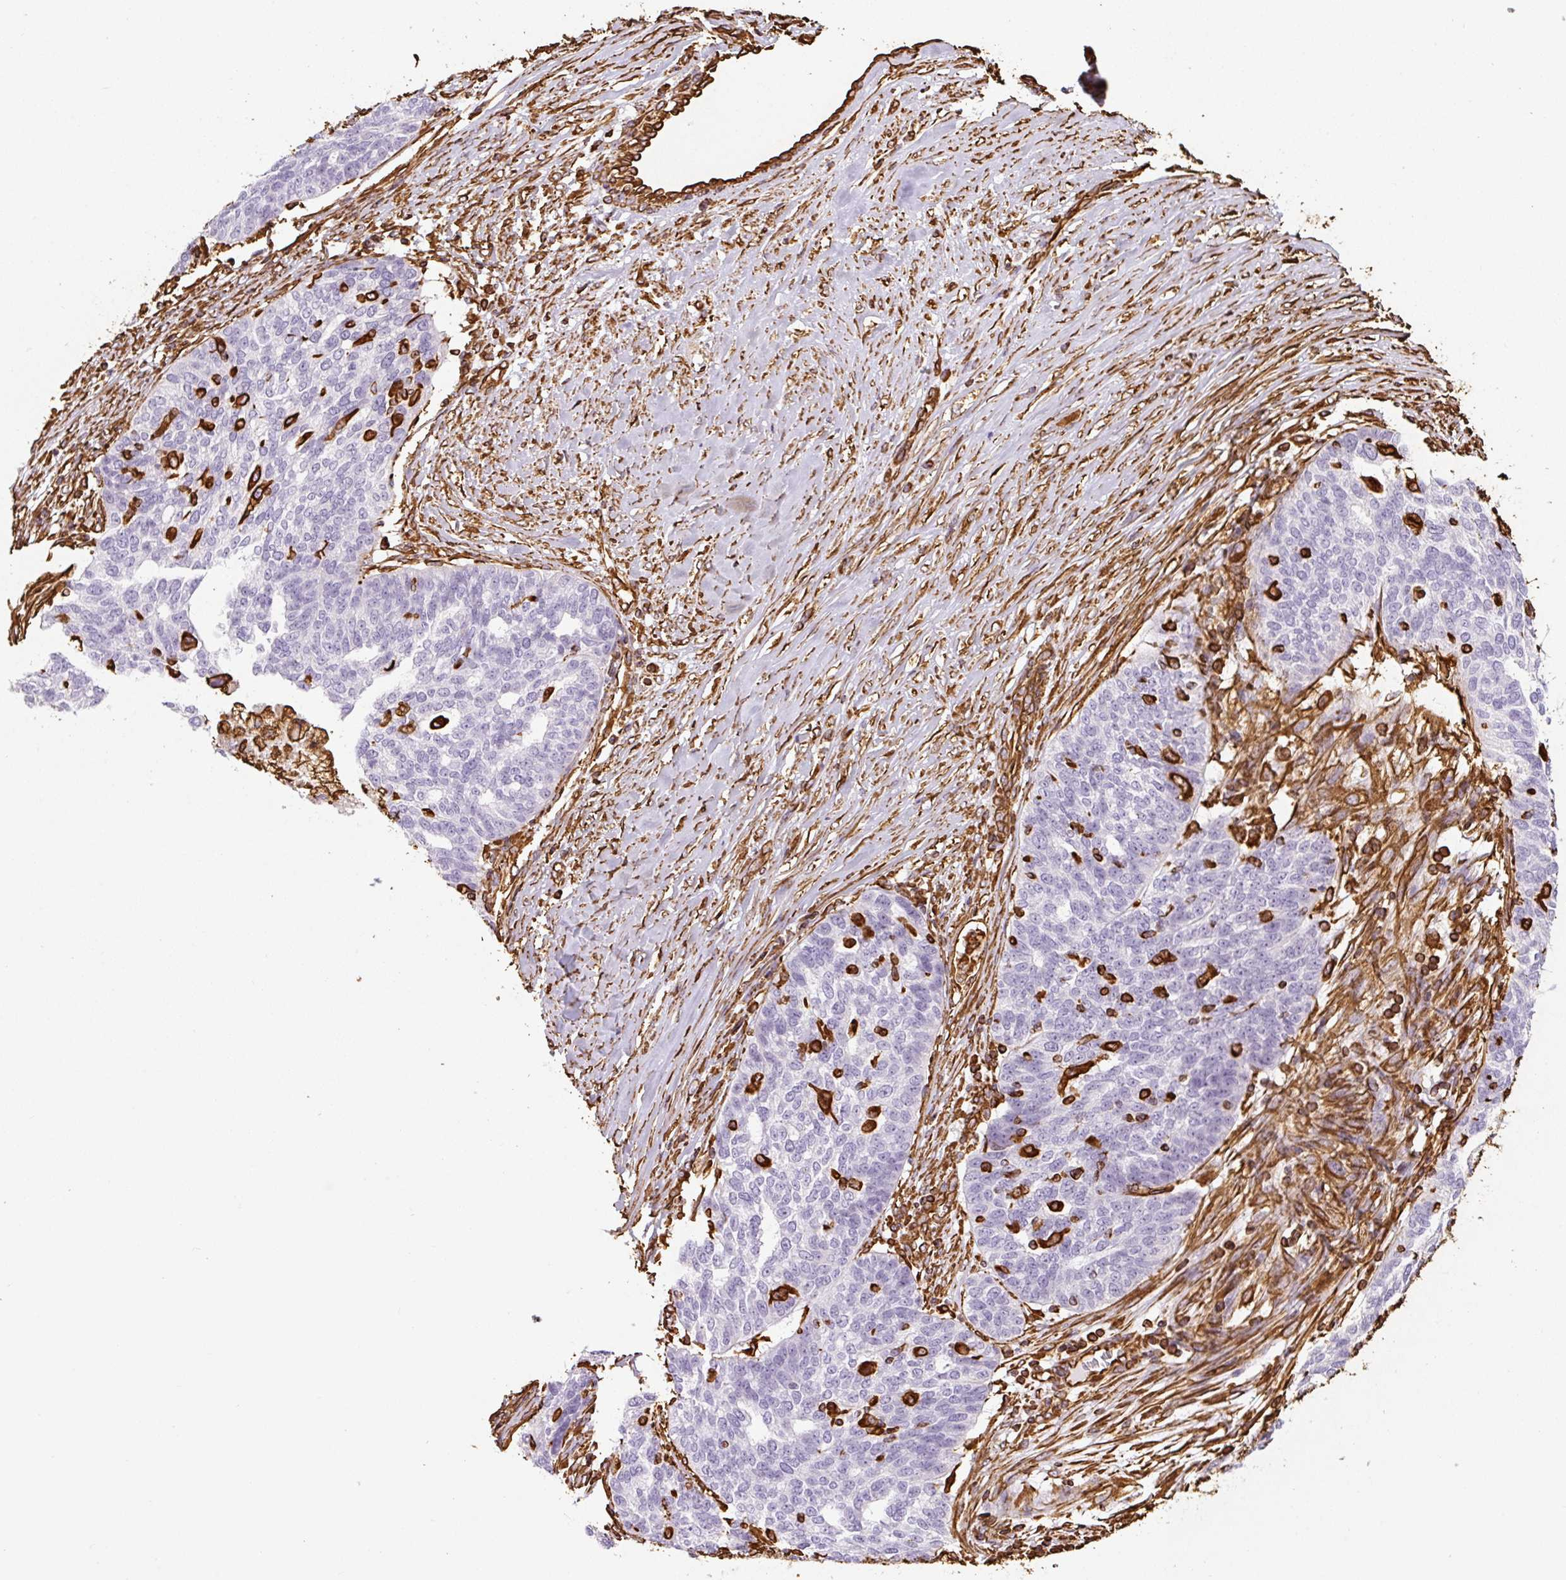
{"staining": {"intensity": "negative", "quantity": "none", "location": "none"}, "tissue": "ovarian cancer", "cell_type": "Tumor cells", "image_type": "cancer", "snomed": [{"axis": "morphology", "description": "Cystadenocarcinoma, serous, NOS"}, {"axis": "topography", "description": "Ovary"}], "caption": "High power microscopy image of an immunohistochemistry micrograph of serous cystadenocarcinoma (ovarian), revealing no significant expression in tumor cells.", "gene": "VIM", "patient": {"sex": "female", "age": 59}}